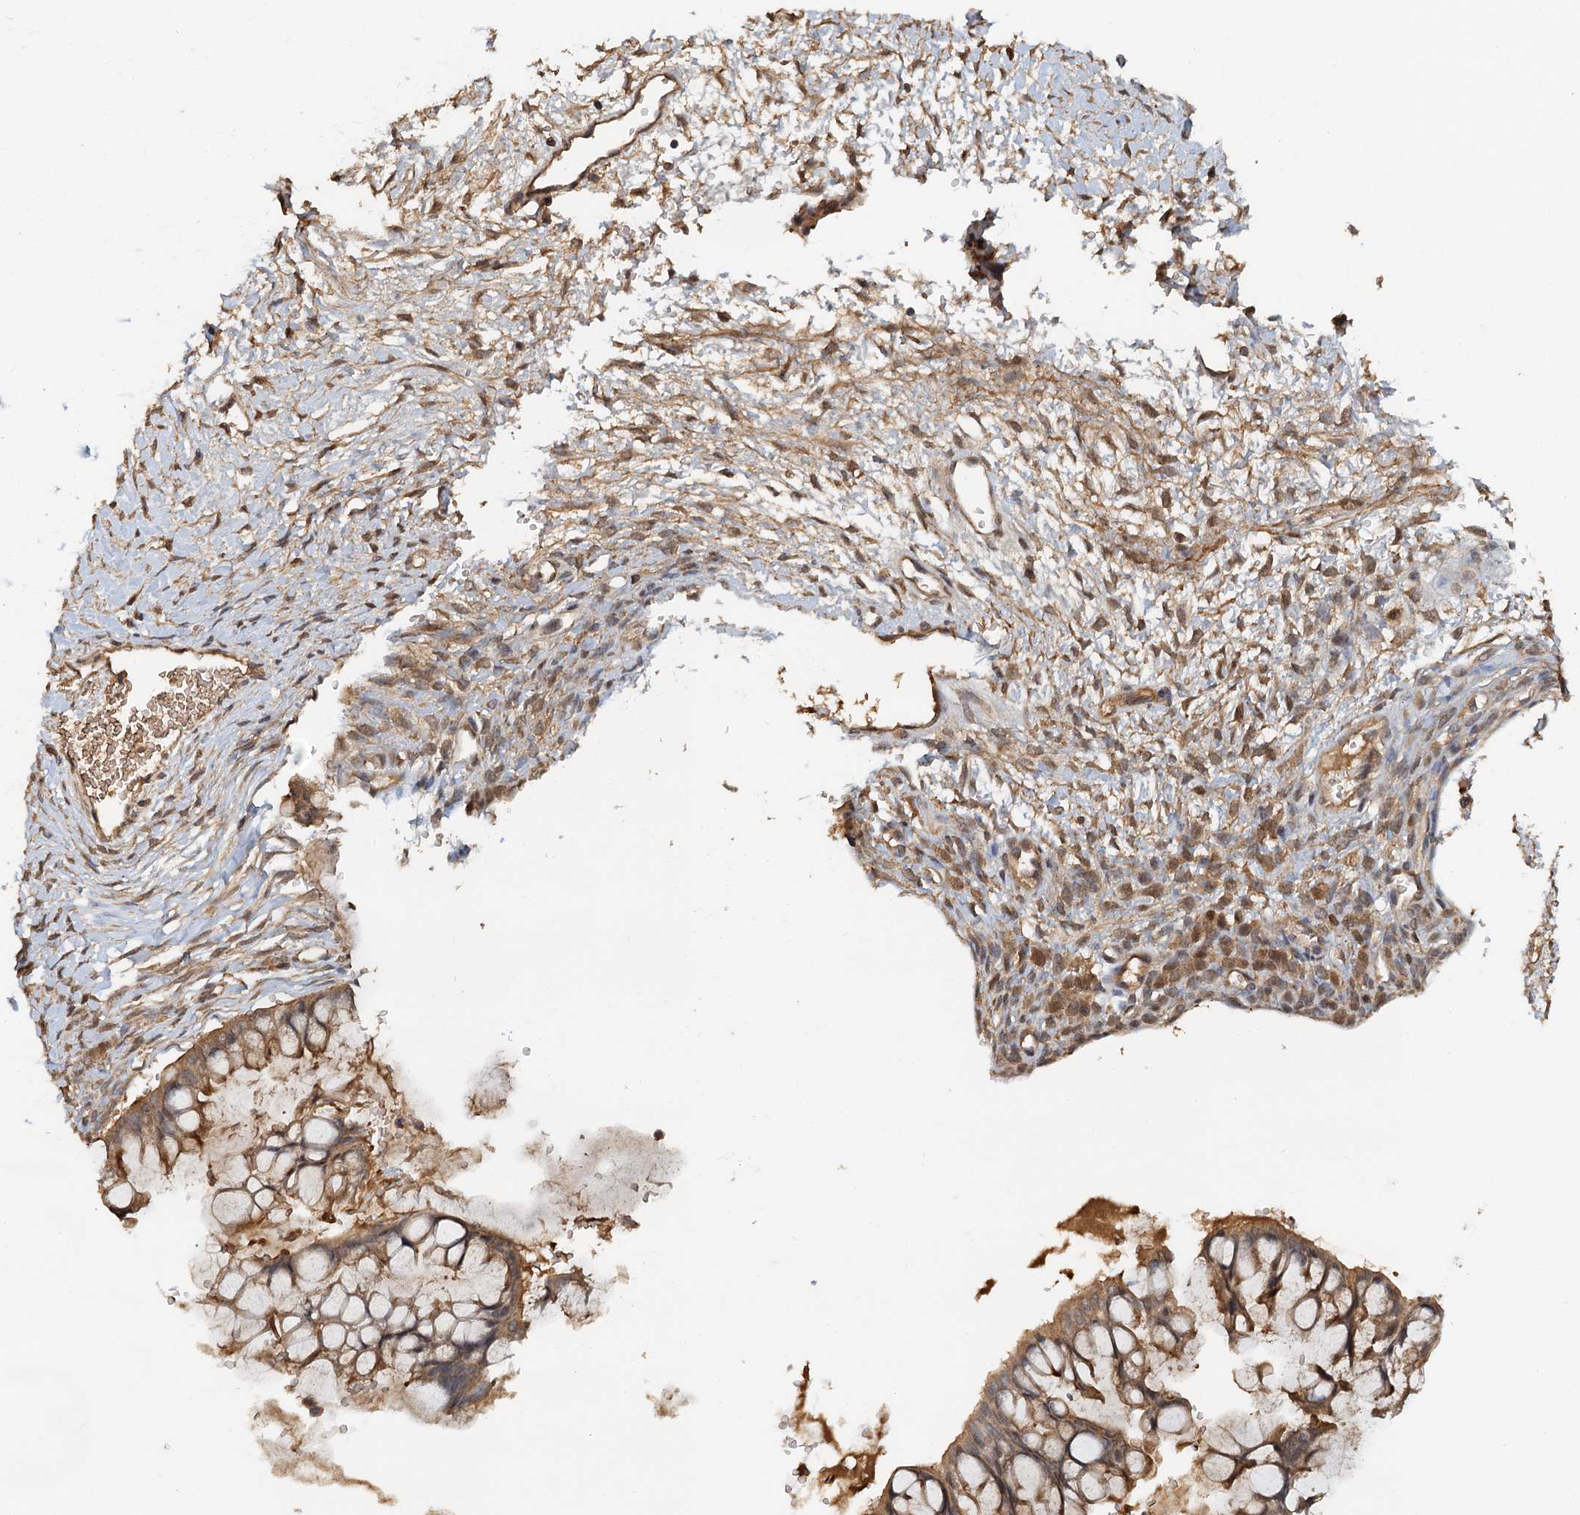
{"staining": {"intensity": "moderate", "quantity": ">75%", "location": "cytoplasmic/membranous"}, "tissue": "ovarian cancer", "cell_type": "Tumor cells", "image_type": "cancer", "snomed": [{"axis": "morphology", "description": "Cystadenocarcinoma, mucinous, NOS"}, {"axis": "topography", "description": "Ovary"}], "caption": "Protein positivity by immunohistochemistry (IHC) demonstrates moderate cytoplasmic/membranous positivity in approximately >75% of tumor cells in ovarian cancer. Using DAB (3,3'-diaminobenzidine) (brown) and hematoxylin (blue) stains, captured at high magnification using brightfield microscopy.", "gene": "UBL7", "patient": {"sex": "female", "age": 73}}